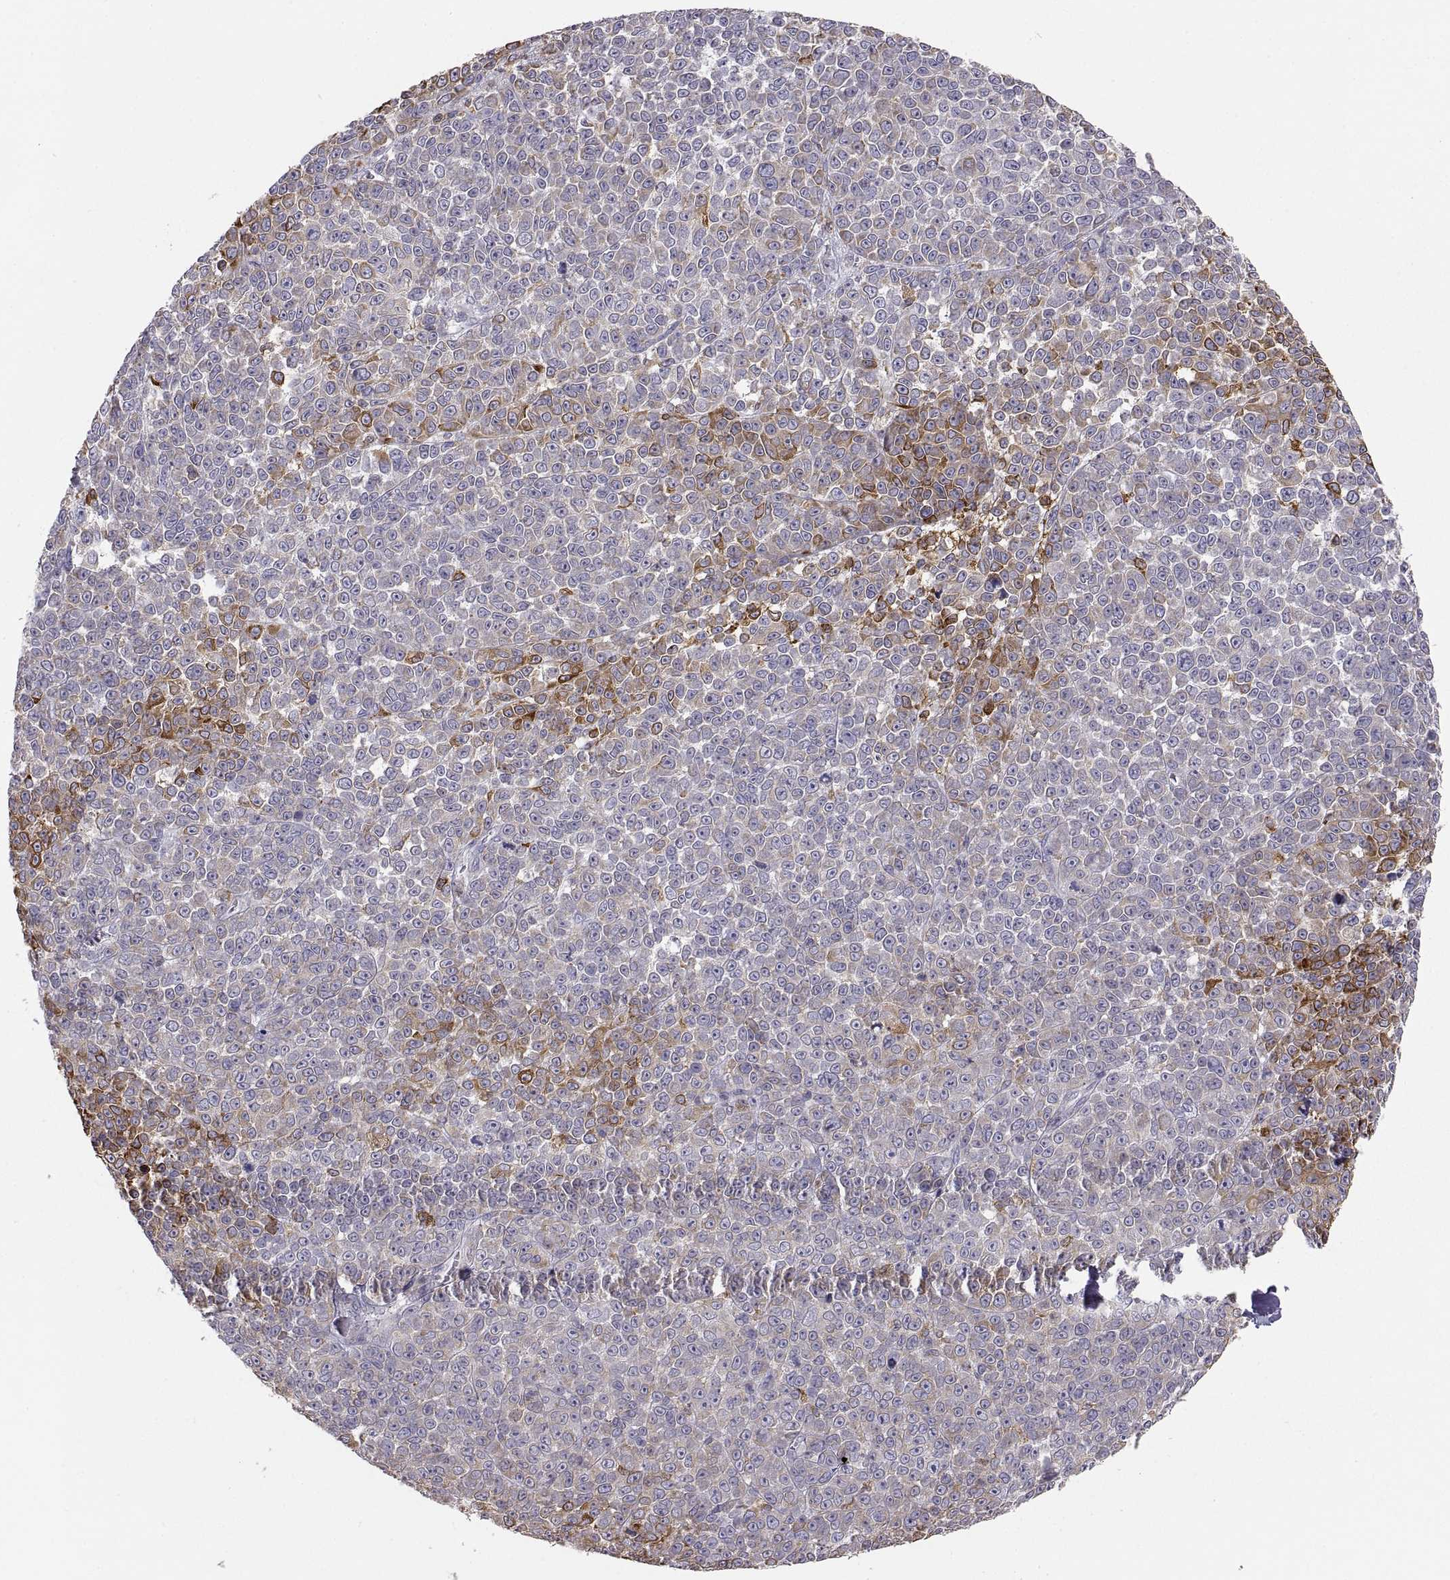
{"staining": {"intensity": "strong", "quantity": "<25%", "location": "cytoplasmic/membranous"}, "tissue": "melanoma", "cell_type": "Tumor cells", "image_type": "cancer", "snomed": [{"axis": "morphology", "description": "Malignant melanoma, NOS"}, {"axis": "topography", "description": "Skin"}], "caption": "Melanoma stained for a protein (brown) exhibits strong cytoplasmic/membranous positive expression in about <25% of tumor cells.", "gene": "ERO1A", "patient": {"sex": "female", "age": 95}}